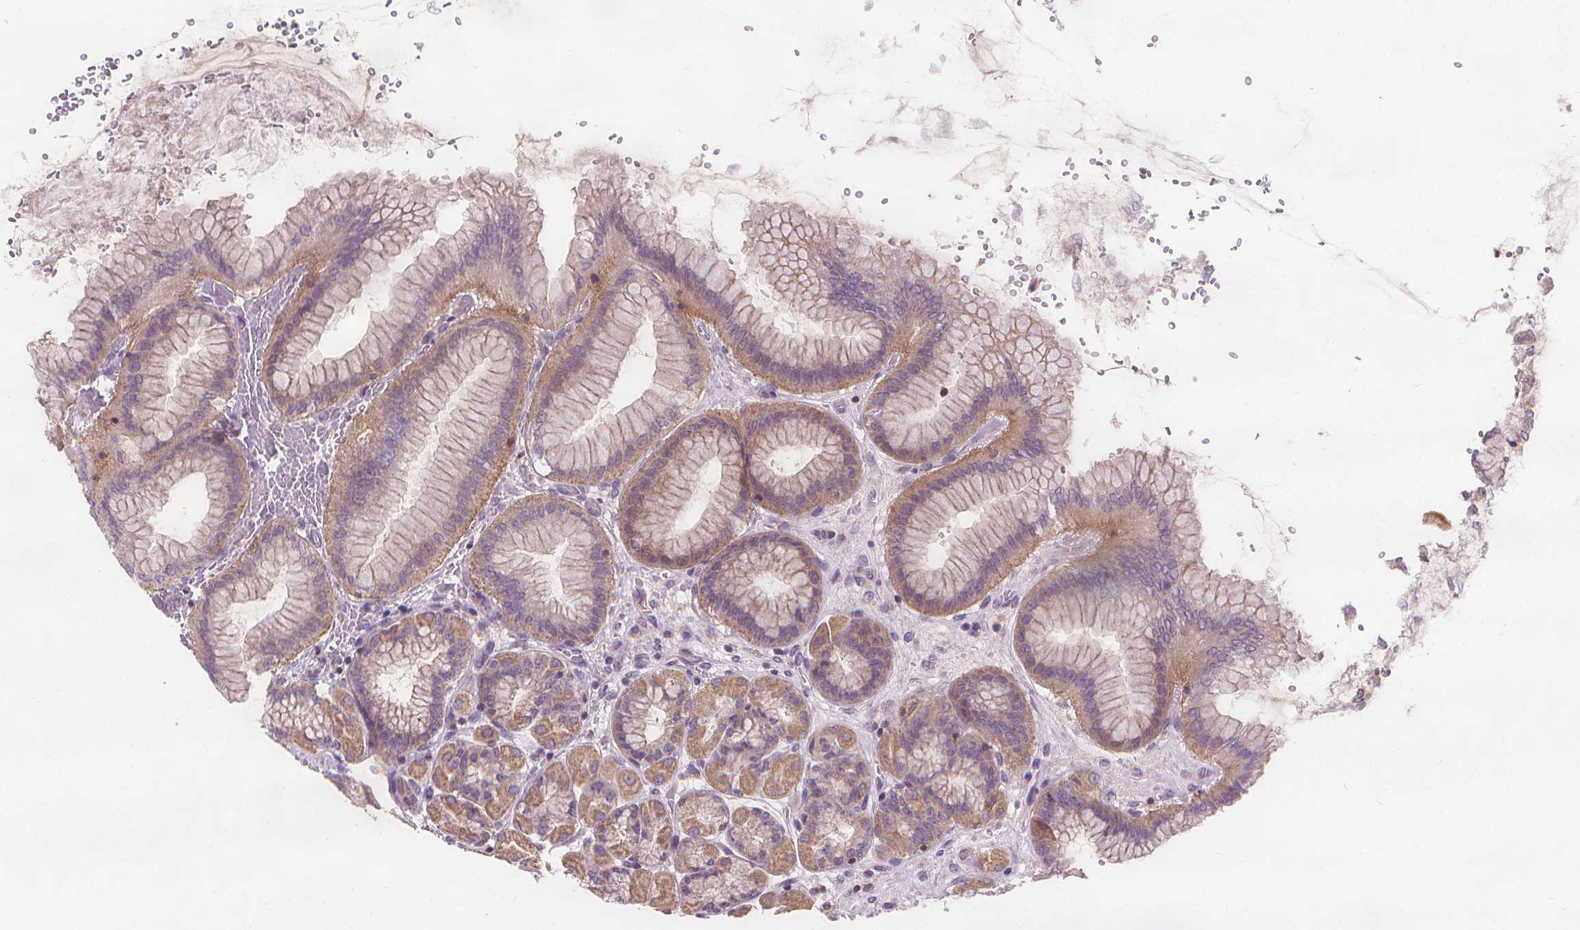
{"staining": {"intensity": "moderate", "quantity": ">75%", "location": "cytoplasmic/membranous"}, "tissue": "stomach", "cell_type": "Glandular cells", "image_type": "normal", "snomed": [{"axis": "morphology", "description": "Normal tissue, NOS"}, {"axis": "topography", "description": "Stomach, upper"}], "caption": "About >75% of glandular cells in unremarkable human stomach reveal moderate cytoplasmic/membranous protein expression as visualized by brown immunohistochemical staining.", "gene": "RAB20", "patient": {"sex": "female", "age": 56}}